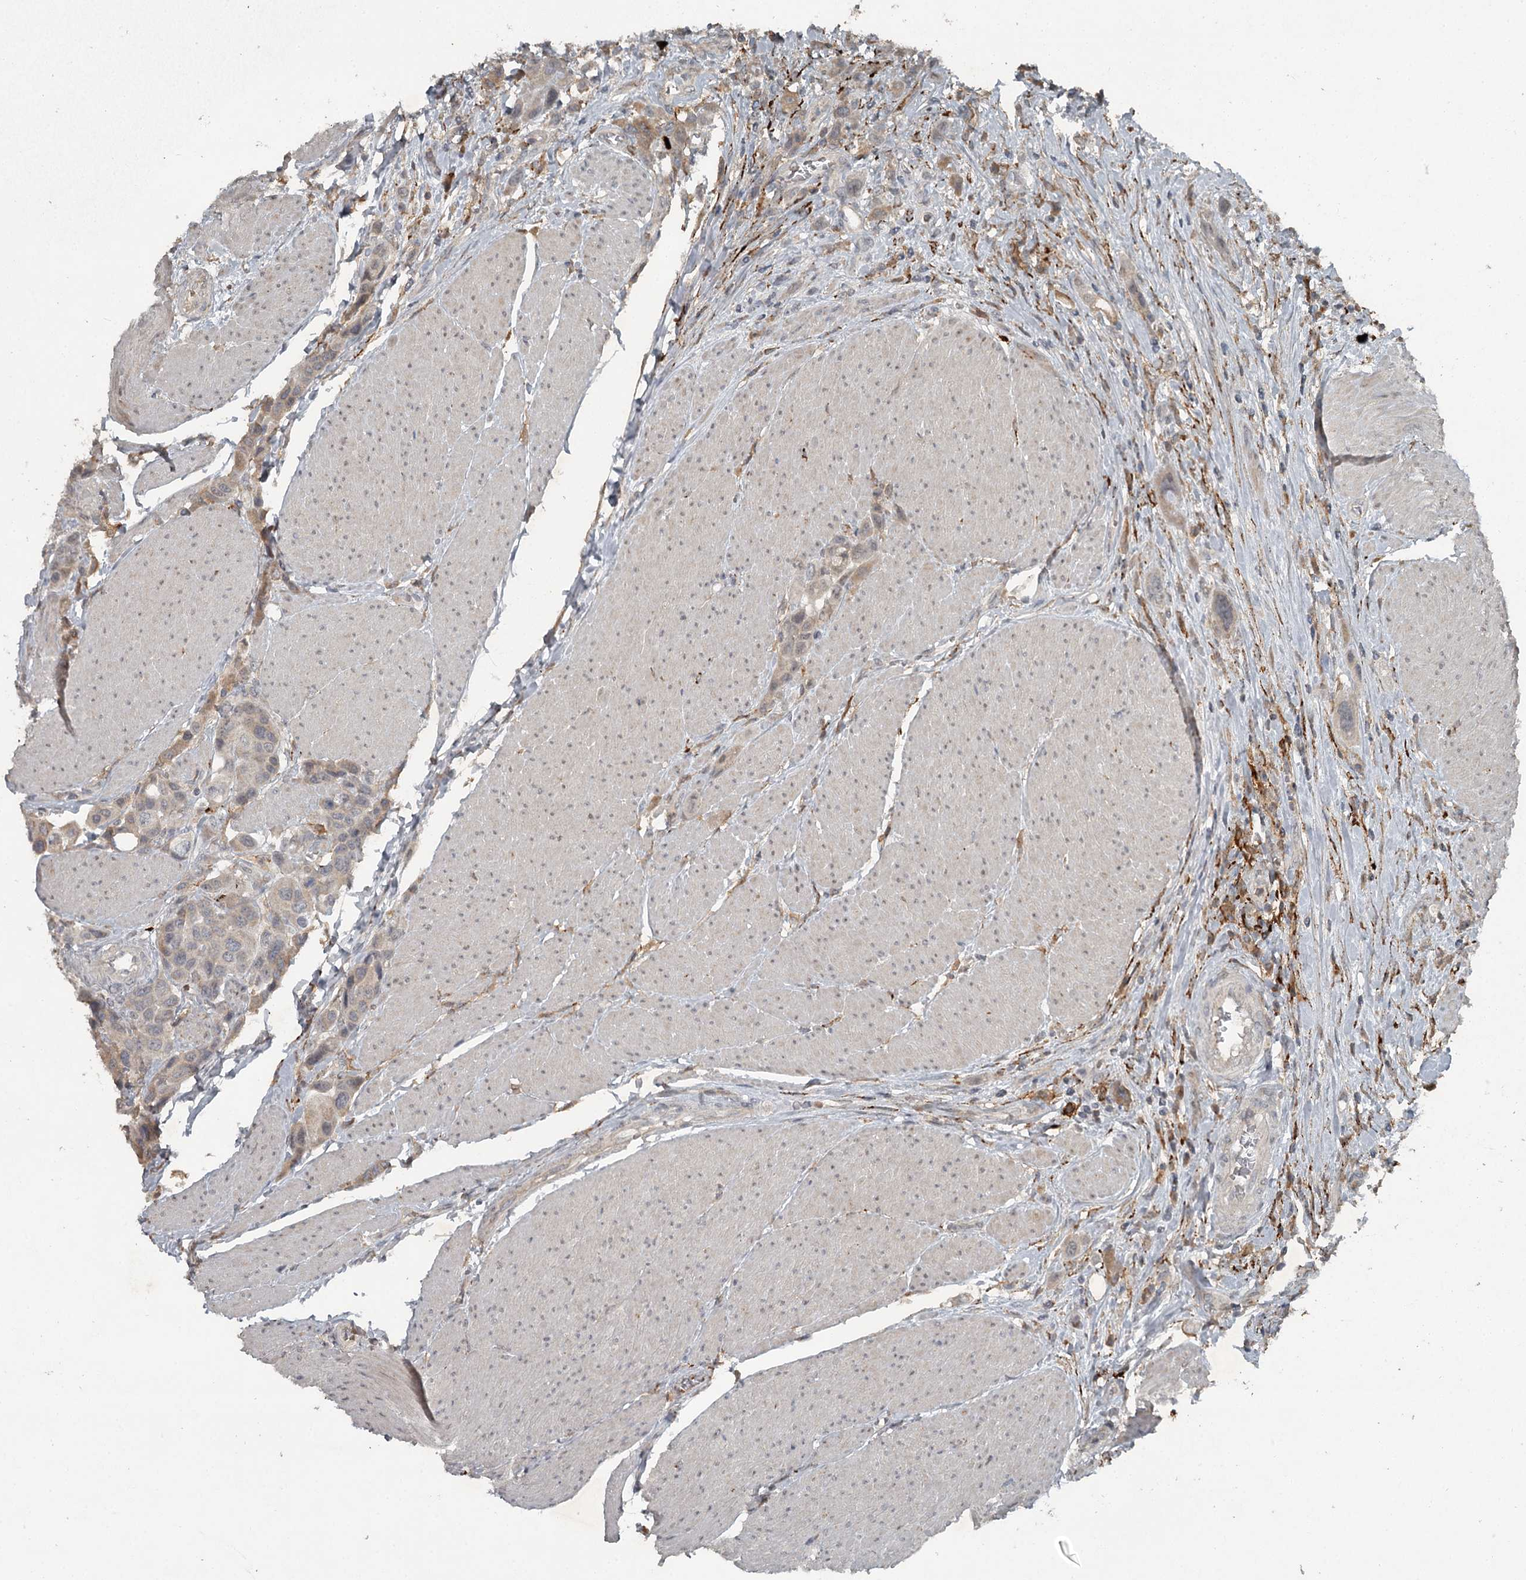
{"staining": {"intensity": "weak", "quantity": "25%-75%", "location": "cytoplasmic/membranous"}, "tissue": "urothelial cancer", "cell_type": "Tumor cells", "image_type": "cancer", "snomed": [{"axis": "morphology", "description": "Urothelial carcinoma, High grade"}, {"axis": "topography", "description": "Urinary bladder"}], "caption": "The micrograph demonstrates staining of urothelial cancer, revealing weak cytoplasmic/membranous protein positivity (brown color) within tumor cells.", "gene": "SLC39A8", "patient": {"sex": "male", "age": 50}}